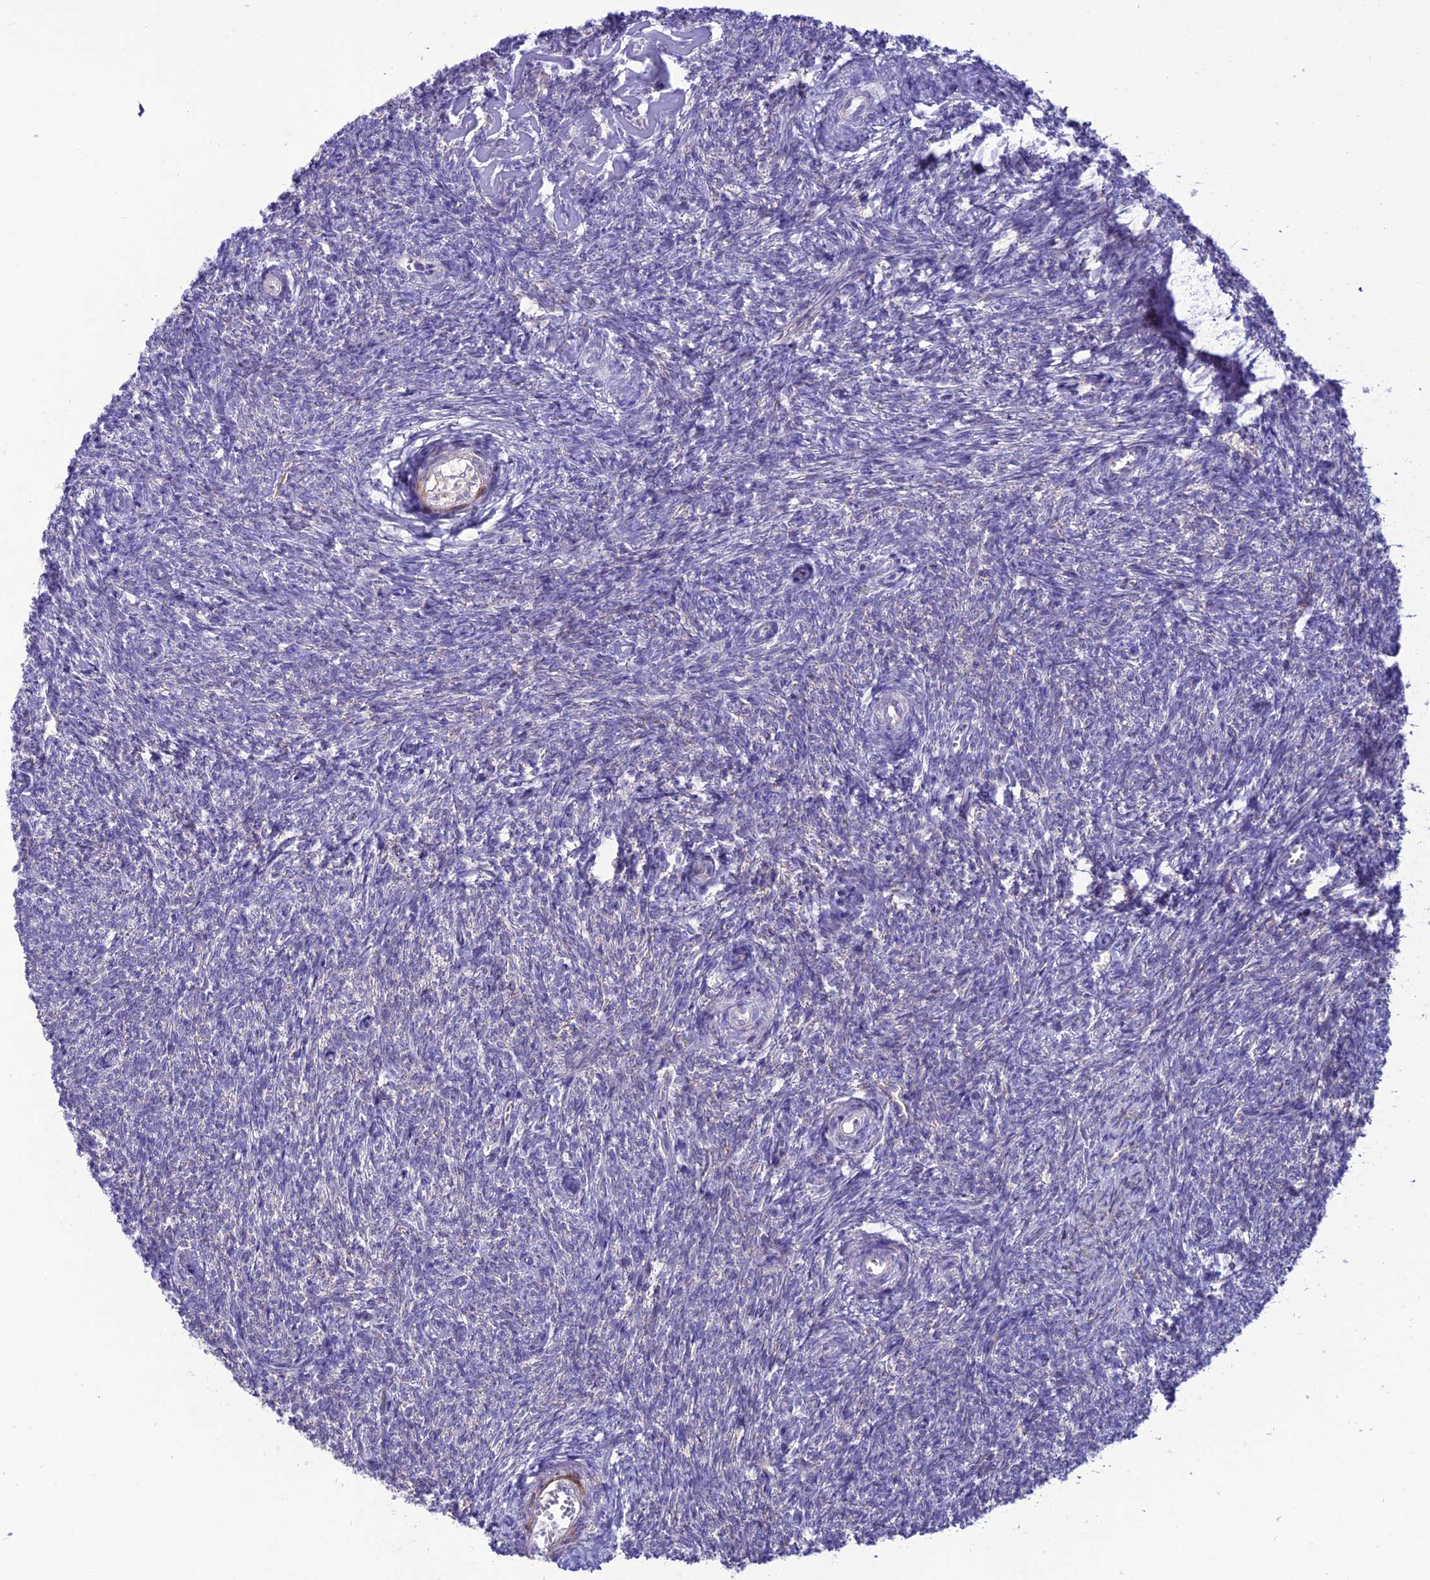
{"staining": {"intensity": "negative", "quantity": "none", "location": "none"}, "tissue": "ovary", "cell_type": "Follicle cells", "image_type": "normal", "snomed": [{"axis": "morphology", "description": "Normal tissue, NOS"}, {"axis": "topography", "description": "Ovary"}], "caption": "The micrograph demonstrates no staining of follicle cells in unremarkable ovary. (Brightfield microscopy of DAB (3,3'-diaminobenzidine) immunohistochemistry at high magnification).", "gene": "TEKT3", "patient": {"sex": "female", "age": 44}}